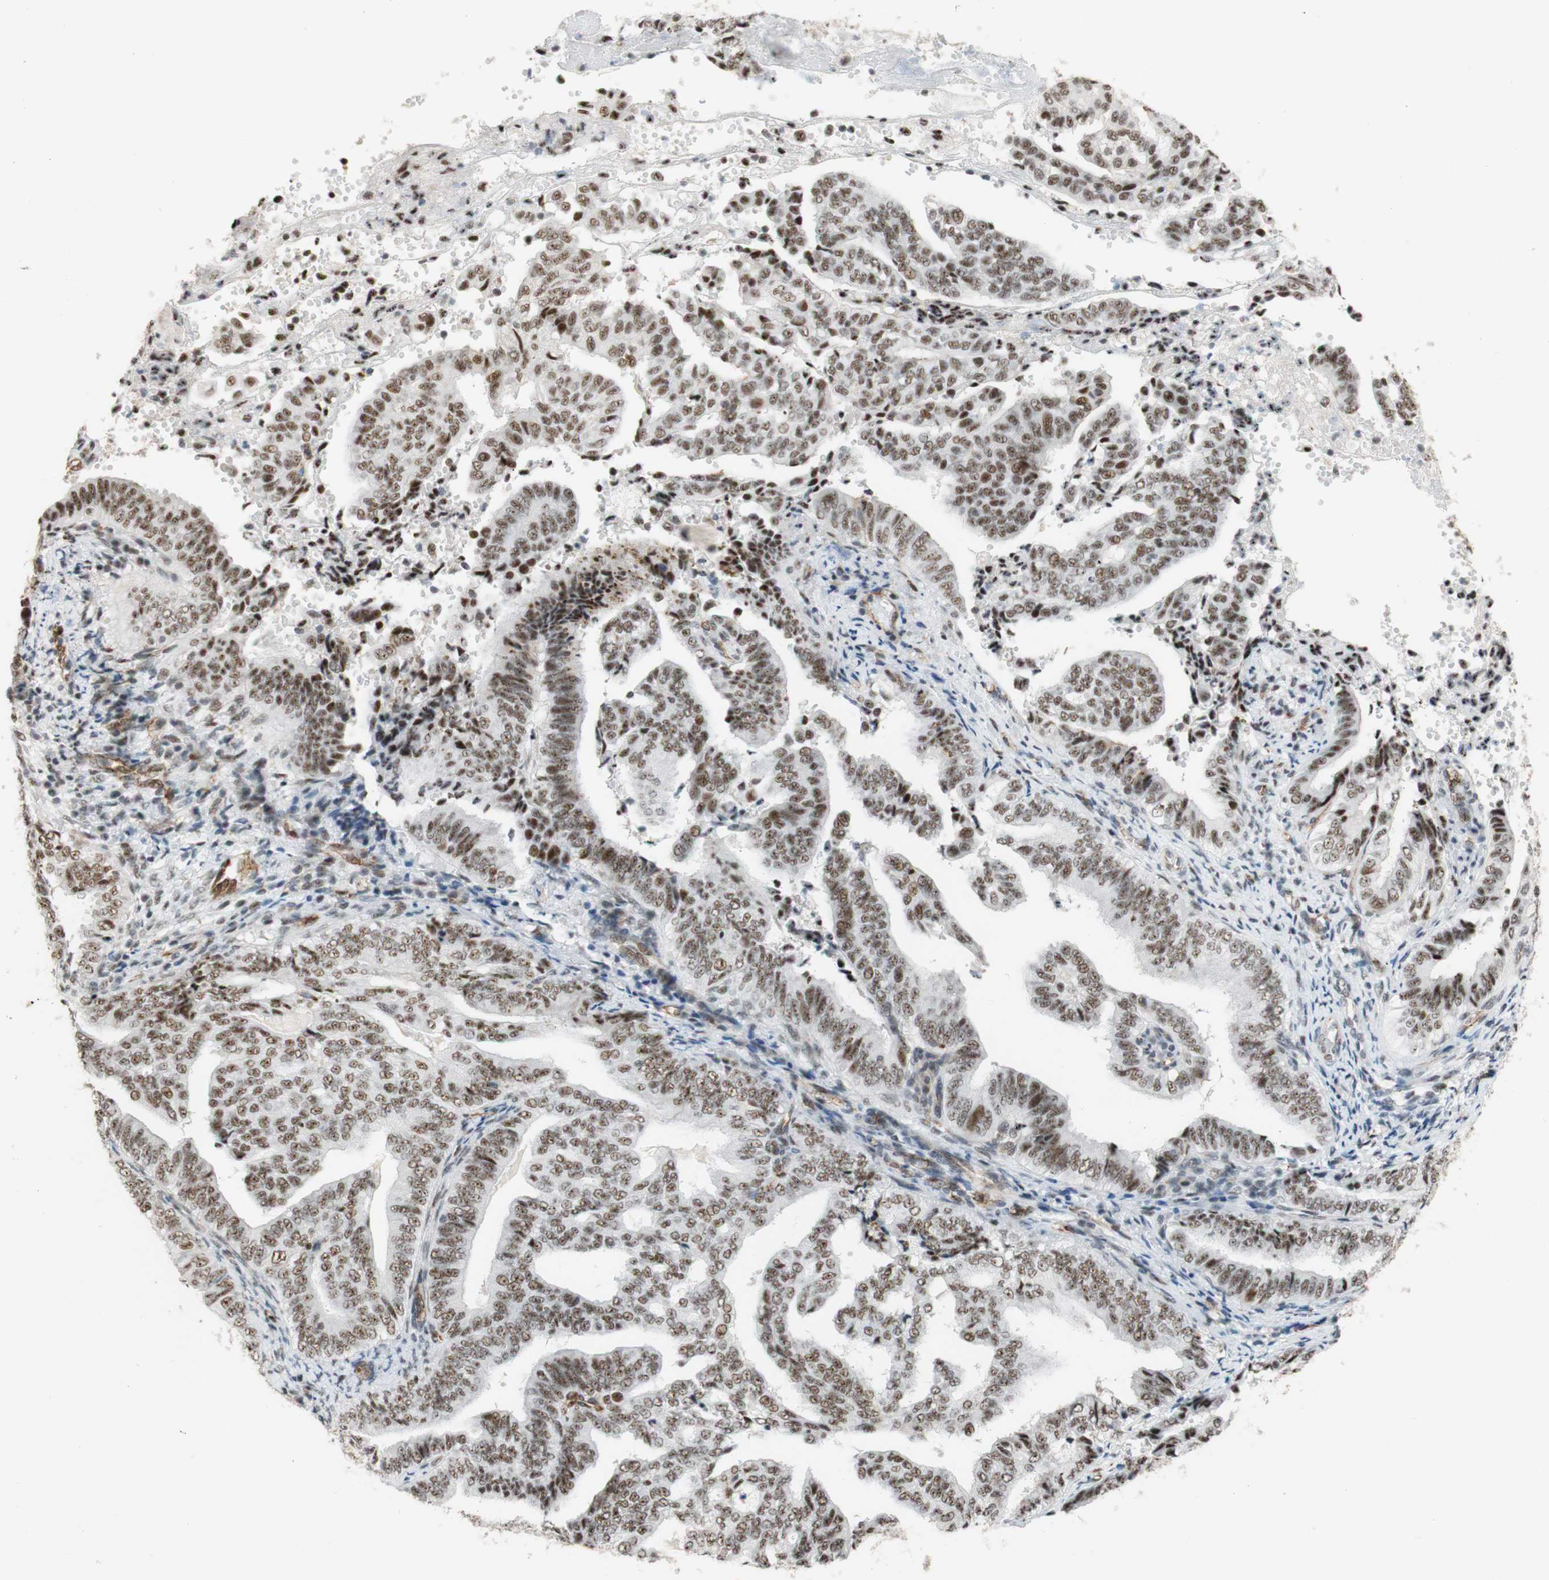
{"staining": {"intensity": "moderate", "quantity": ">75%", "location": "nuclear"}, "tissue": "endometrial cancer", "cell_type": "Tumor cells", "image_type": "cancer", "snomed": [{"axis": "morphology", "description": "Adenocarcinoma, NOS"}, {"axis": "topography", "description": "Endometrium"}], "caption": "Immunohistochemical staining of human adenocarcinoma (endometrial) displays moderate nuclear protein expression in approximately >75% of tumor cells.", "gene": "SAP18", "patient": {"sex": "female", "age": 58}}